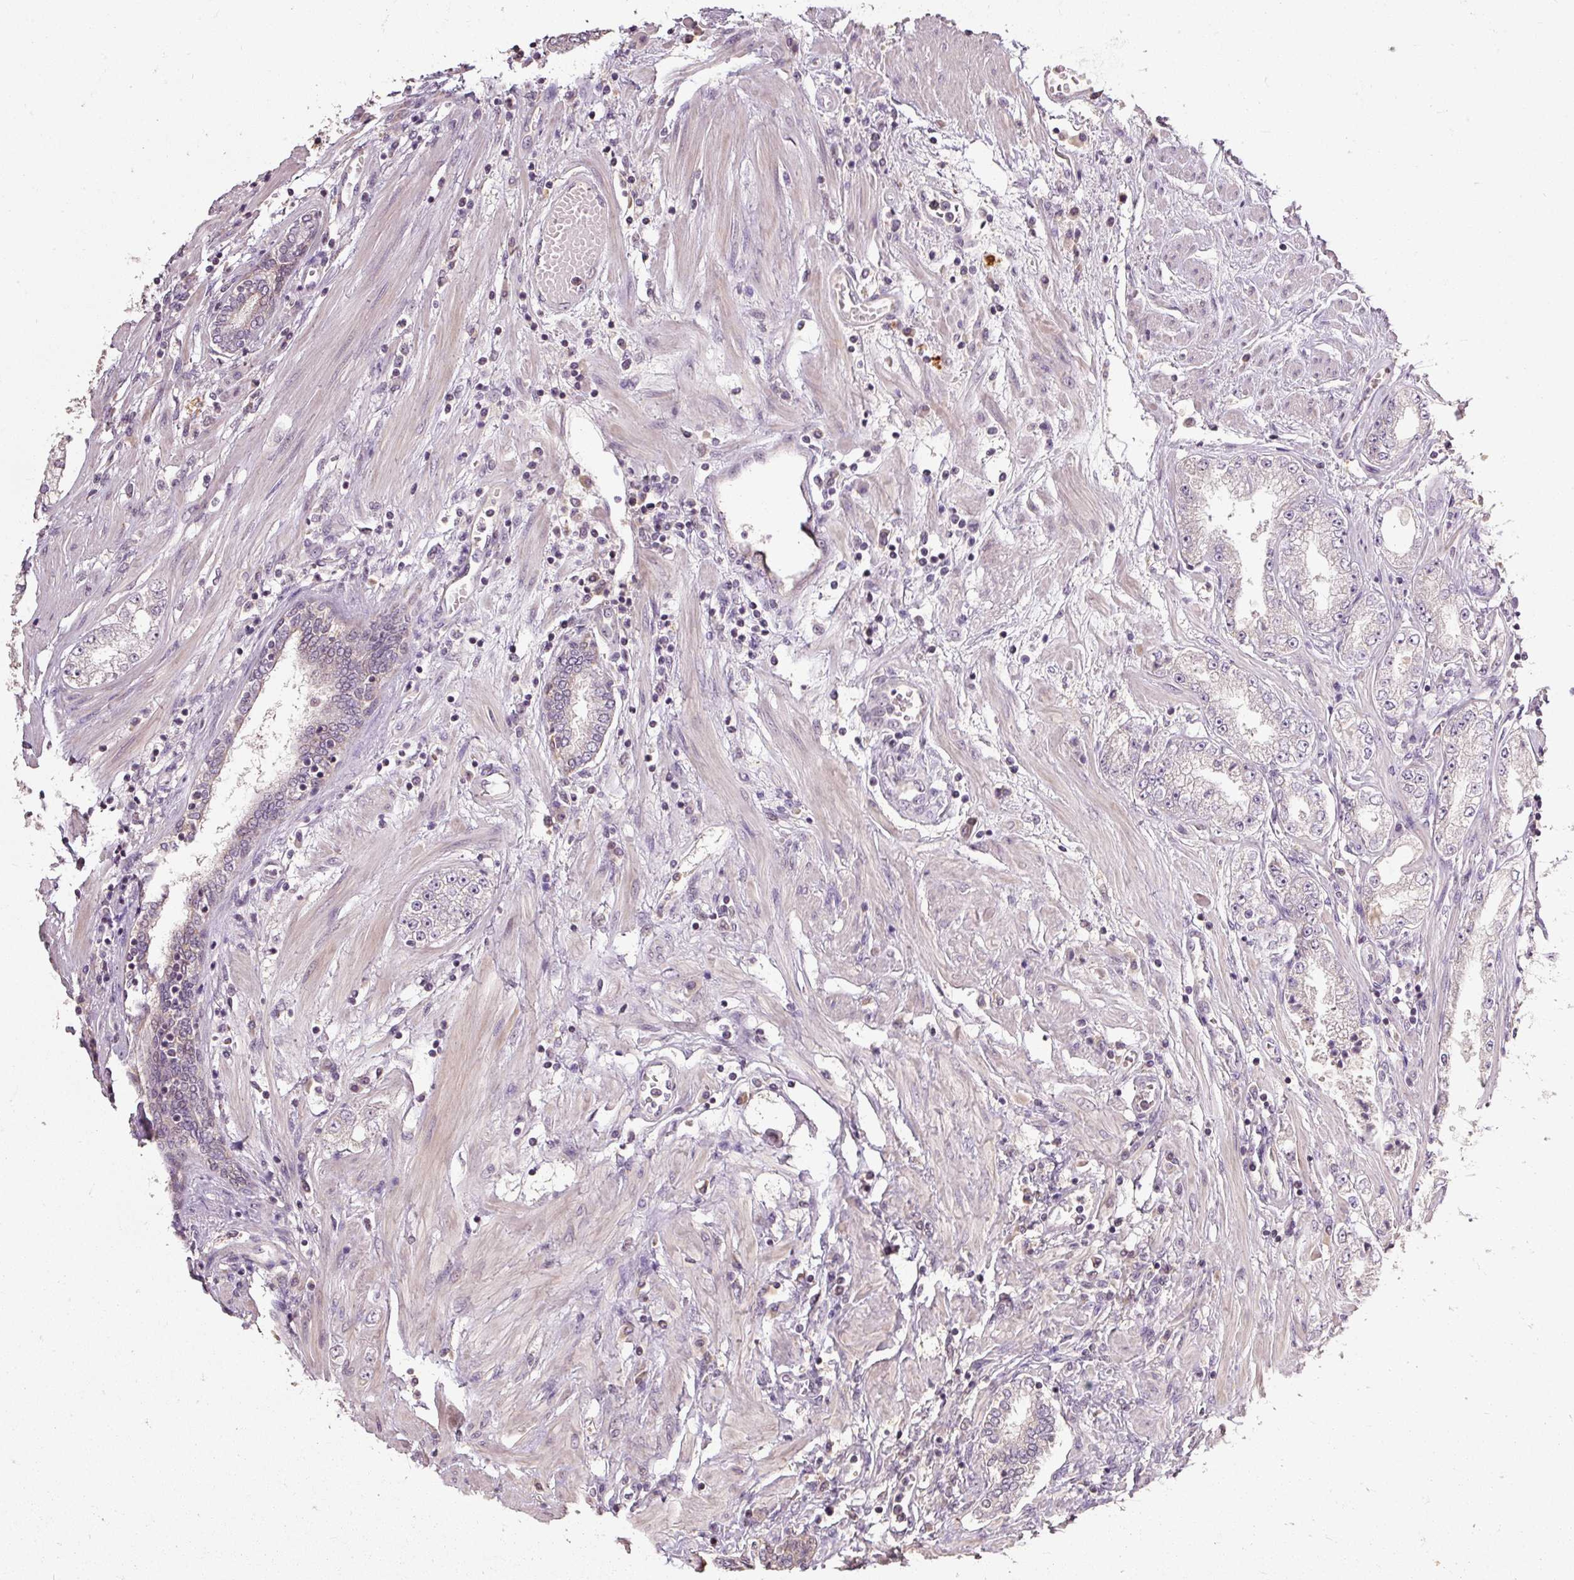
{"staining": {"intensity": "negative", "quantity": "none", "location": "none"}, "tissue": "prostate cancer", "cell_type": "Tumor cells", "image_type": "cancer", "snomed": [{"axis": "morphology", "description": "Adenocarcinoma, High grade"}, {"axis": "topography", "description": "Prostate"}], "caption": "There is no significant staining in tumor cells of prostate cancer.", "gene": "CFAP65", "patient": {"sex": "male", "age": 69}}